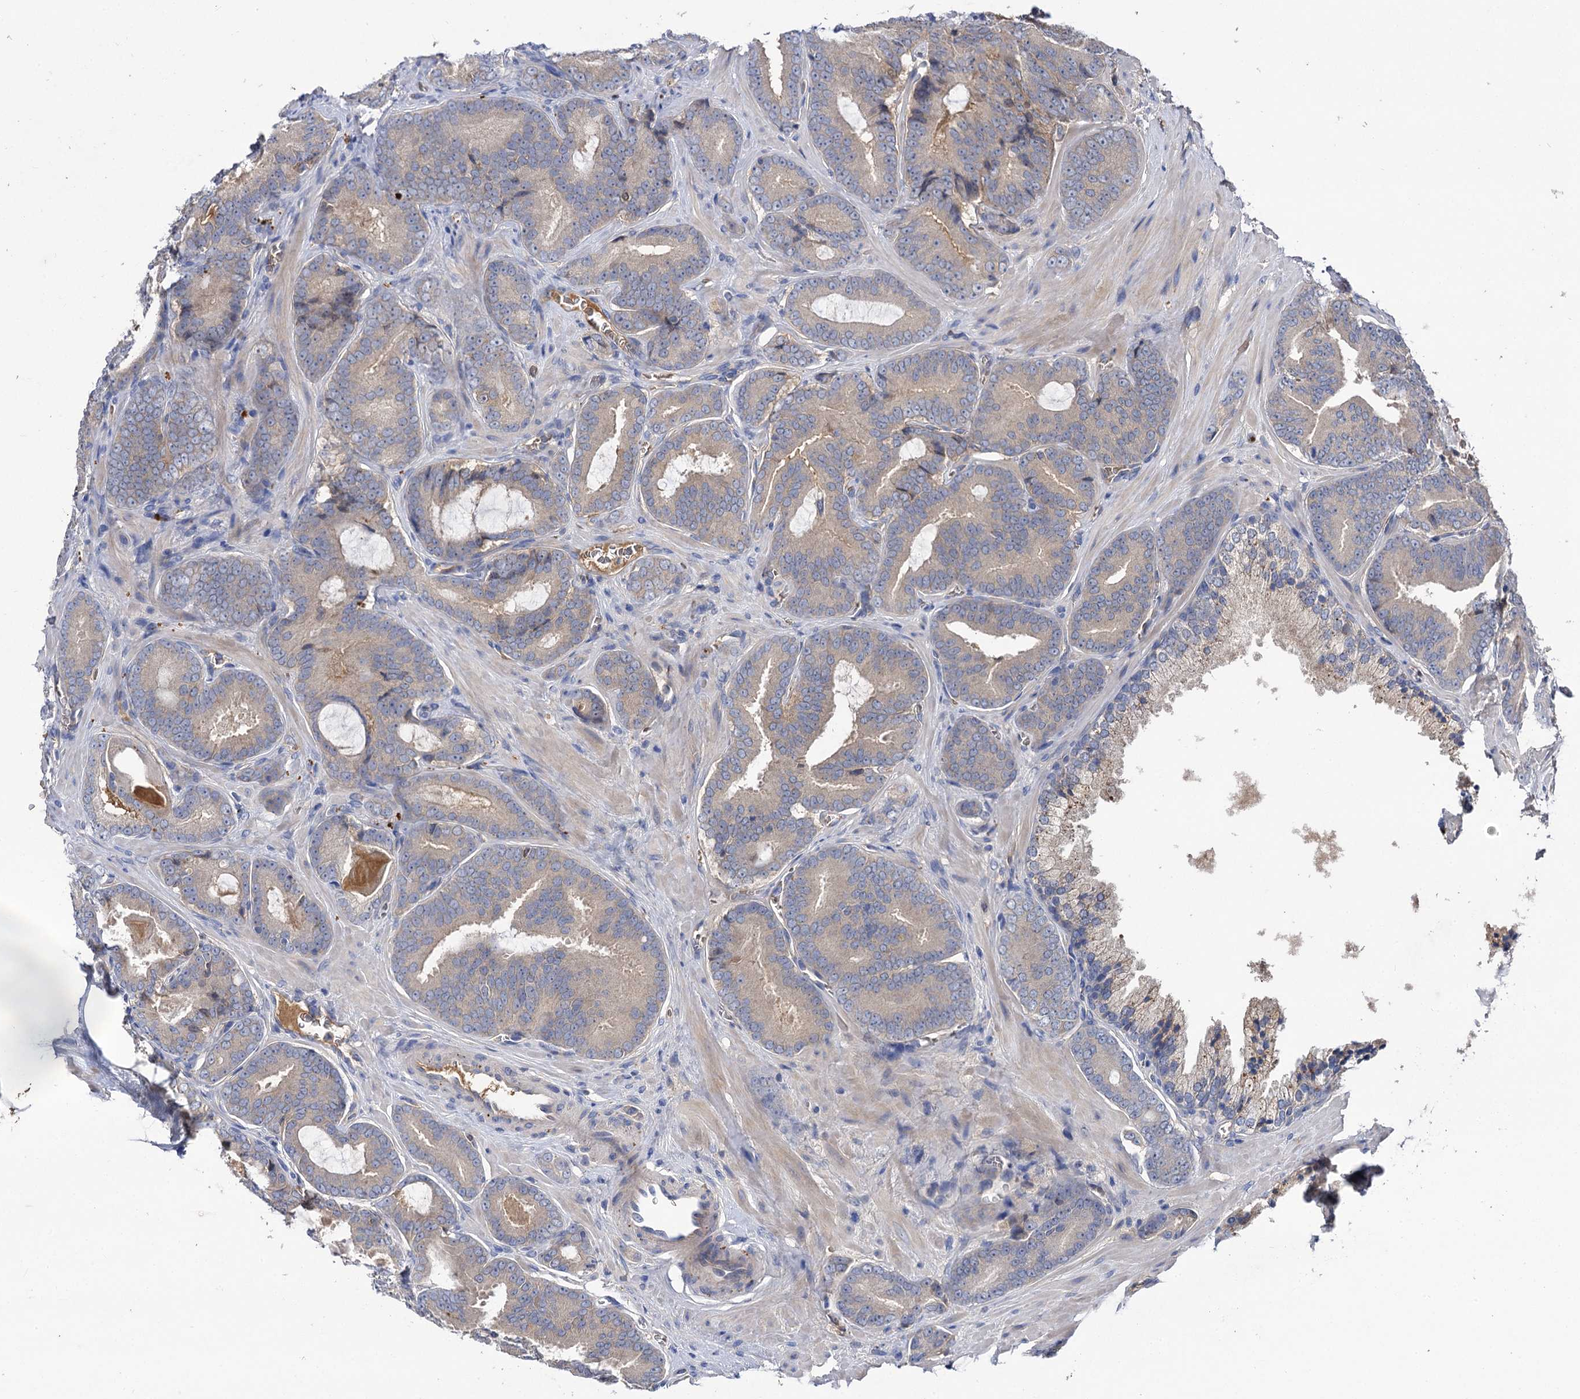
{"staining": {"intensity": "negative", "quantity": "none", "location": "none"}, "tissue": "prostate cancer", "cell_type": "Tumor cells", "image_type": "cancer", "snomed": [{"axis": "morphology", "description": "Adenocarcinoma, High grade"}, {"axis": "topography", "description": "Prostate"}], "caption": "IHC image of neoplastic tissue: prostate cancer stained with DAB reveals no significant protein positivity in tumor cells. (DAB immunohistochemistry (IHC), high magnification).", "gene": "USP50", "patient": {"sex": "male", "age": 66}}